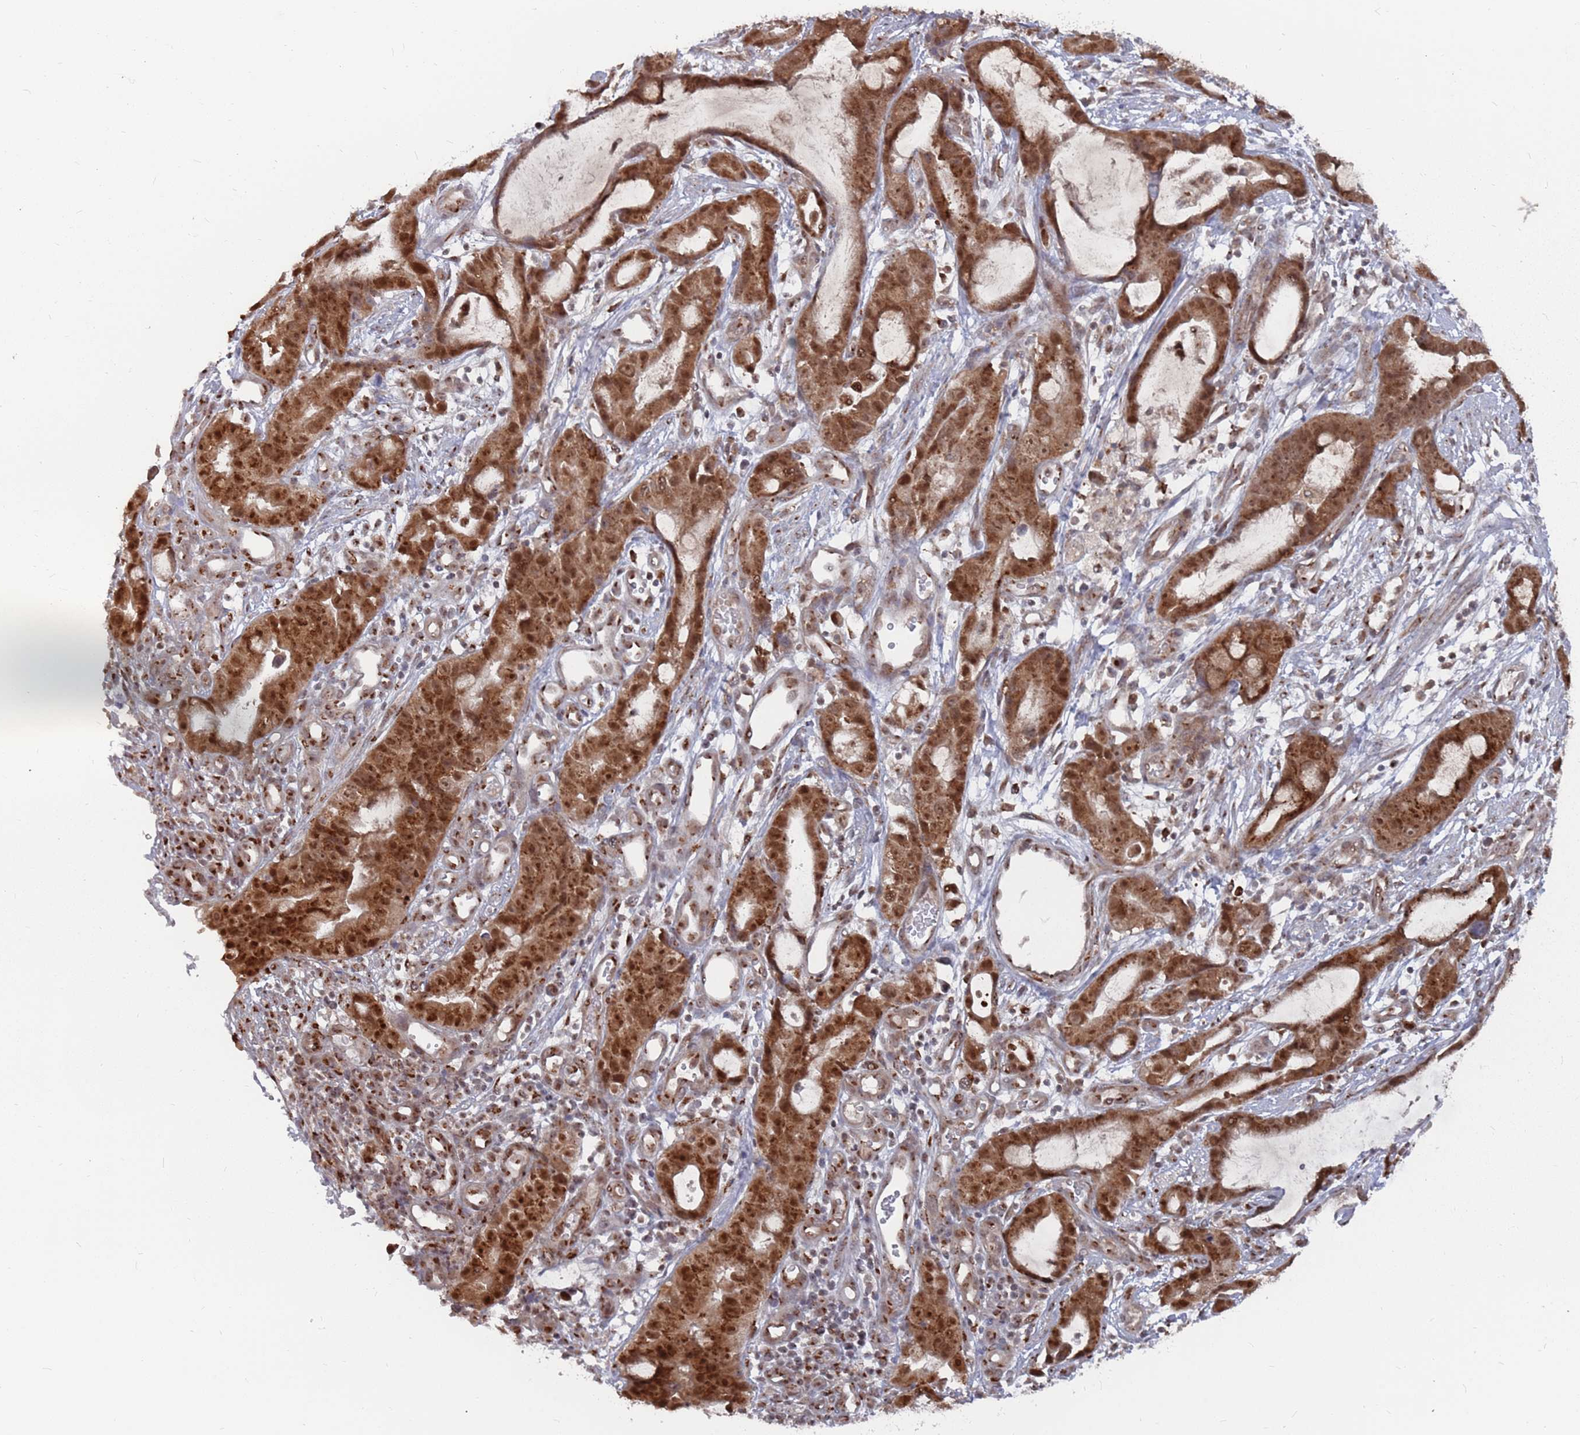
{"staining": {"intensity": "strong", "quantity": ">75%", "location": "cytoplasmic/membranous,nuclear"}, "tissue": "stomach cancer", "cell_type": "Tumor cells", "image_type": "cancer", "snomed": [{"axis": "morphology", "description": "Adenocarcinoma, NOS"}, {"axis": "topography", "description": "Stomach"}], "caption": "A histopathology image of stomach adenocarcinoma stained for a protein displays strong cytoplasmic/membranous and nuclear brown staining in tumor cells. The staining was performed using DAB (3,3'-diaminobenzidine) to visualize the protein expression in brown, while the nuclei were stained in blue with hematoxylin (Magnification: 20x).", "gene": "FMO4", "patient": {"sex": "male", "age": 55}}